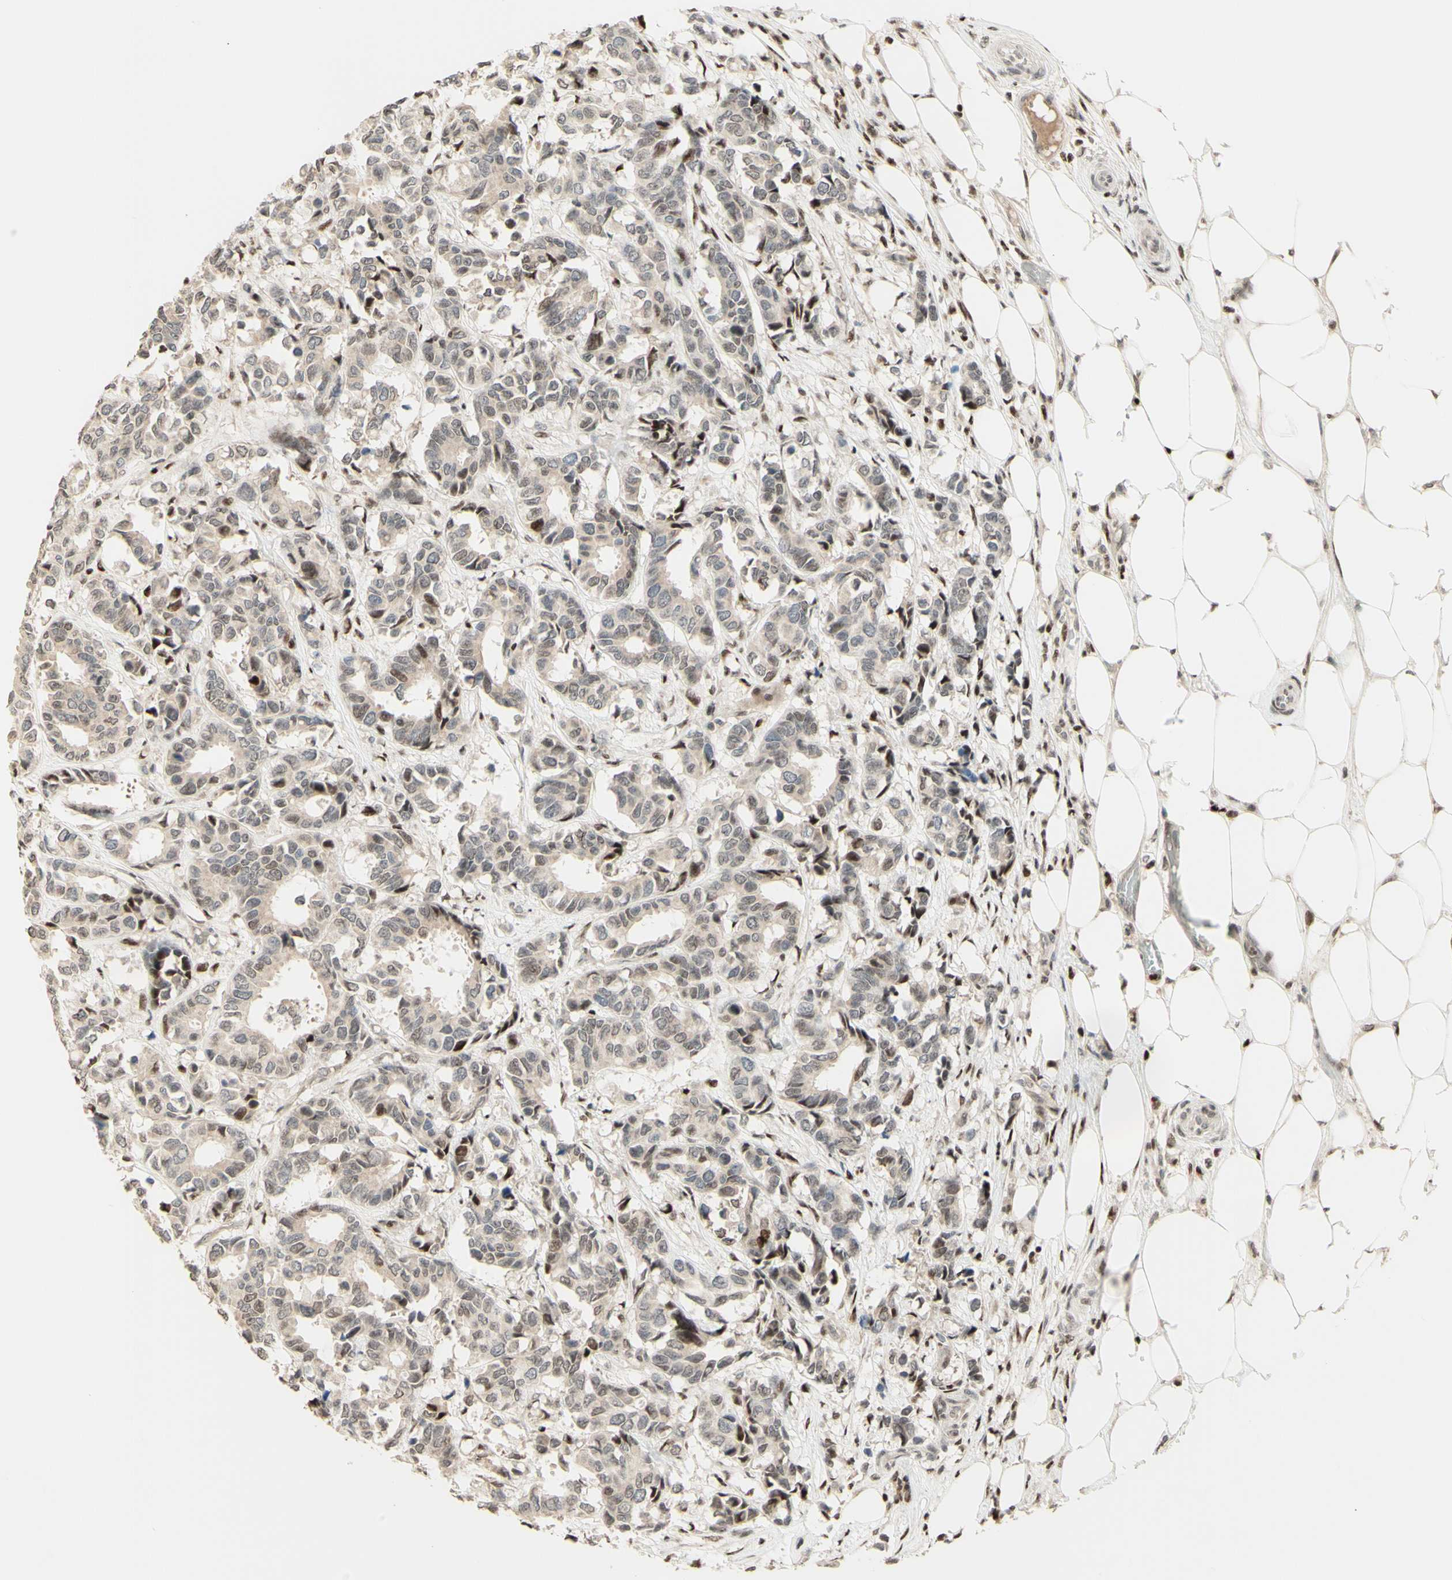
{"staining": {"intensity": "moderate", "quantity": "<25%", "location": "nuclear"}, "tissue": "breast cancer", "cell_type": "Tumor cells", "image_type": "cancer", "snomed": [{"axis": "morphology", "description": "Duct carcinoma"}, {"axis": "topography", "description": "Breast"}], "caption": "This micrograph exhibits IHC staining of intraductal carcinoma (breast), with low moderate nuclear expression in about <25% of tumor cells.", "gene": "CDKL5", "patient": {"sex": "female", "age": 87}}